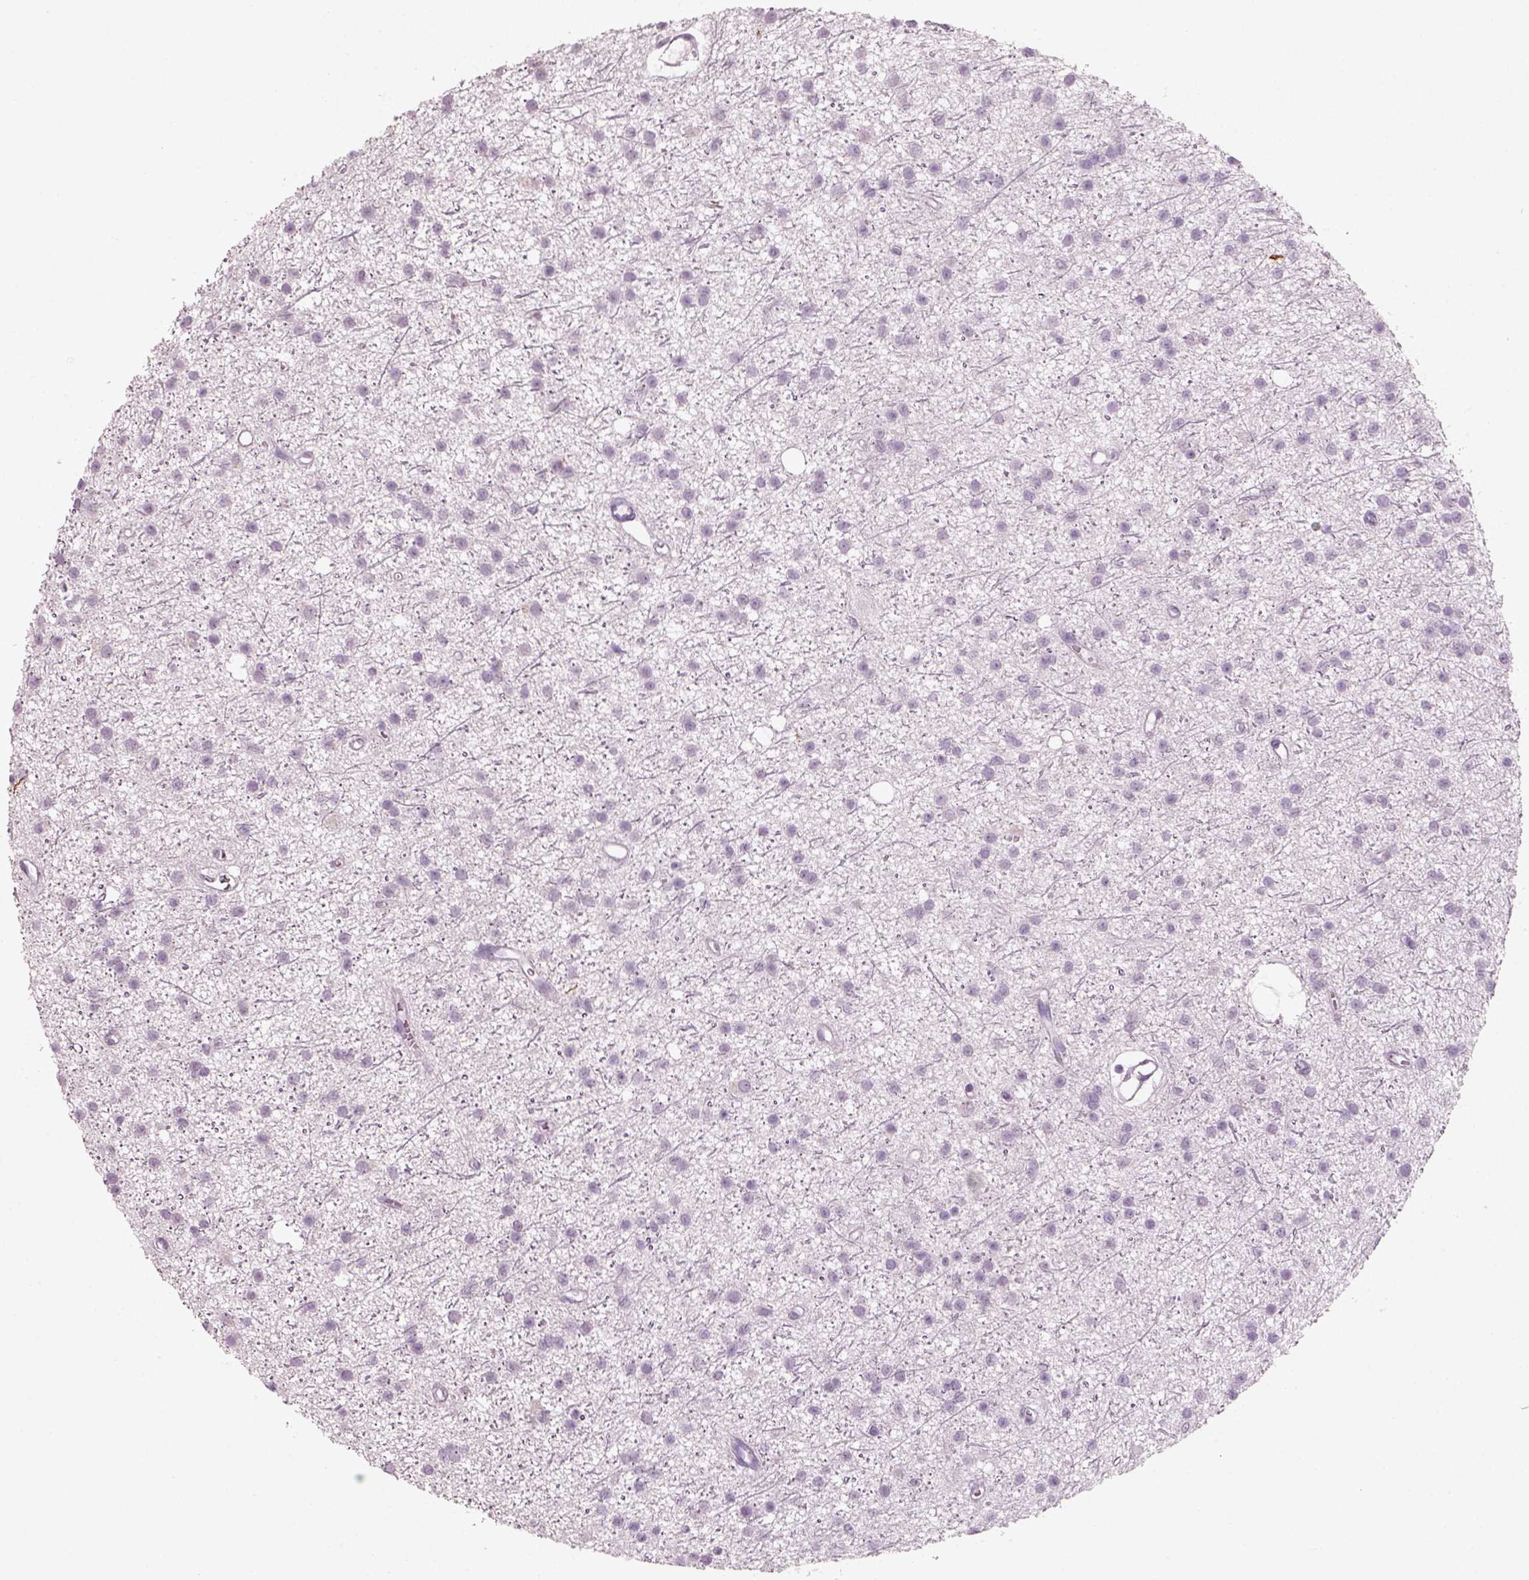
{"staining": {"intensity": "negative", "quantity": "none", "location": "none"}, "tissue": "glioma", "cell_type": "Tumor cells", "image_type": "cancer", "snomed": [{"axis": "morphology", "description": "Glioma, malignant, Low grade"}, {"axis": "topography", "description": "Brain"}], "caption": "Image shows no protein staining in tumor cells of malignant glioma (low-grade) tissue. Nuclei are stained in blue.", "gene": "SLC6A2", "patient": {"sex": "male", "age": 27}}